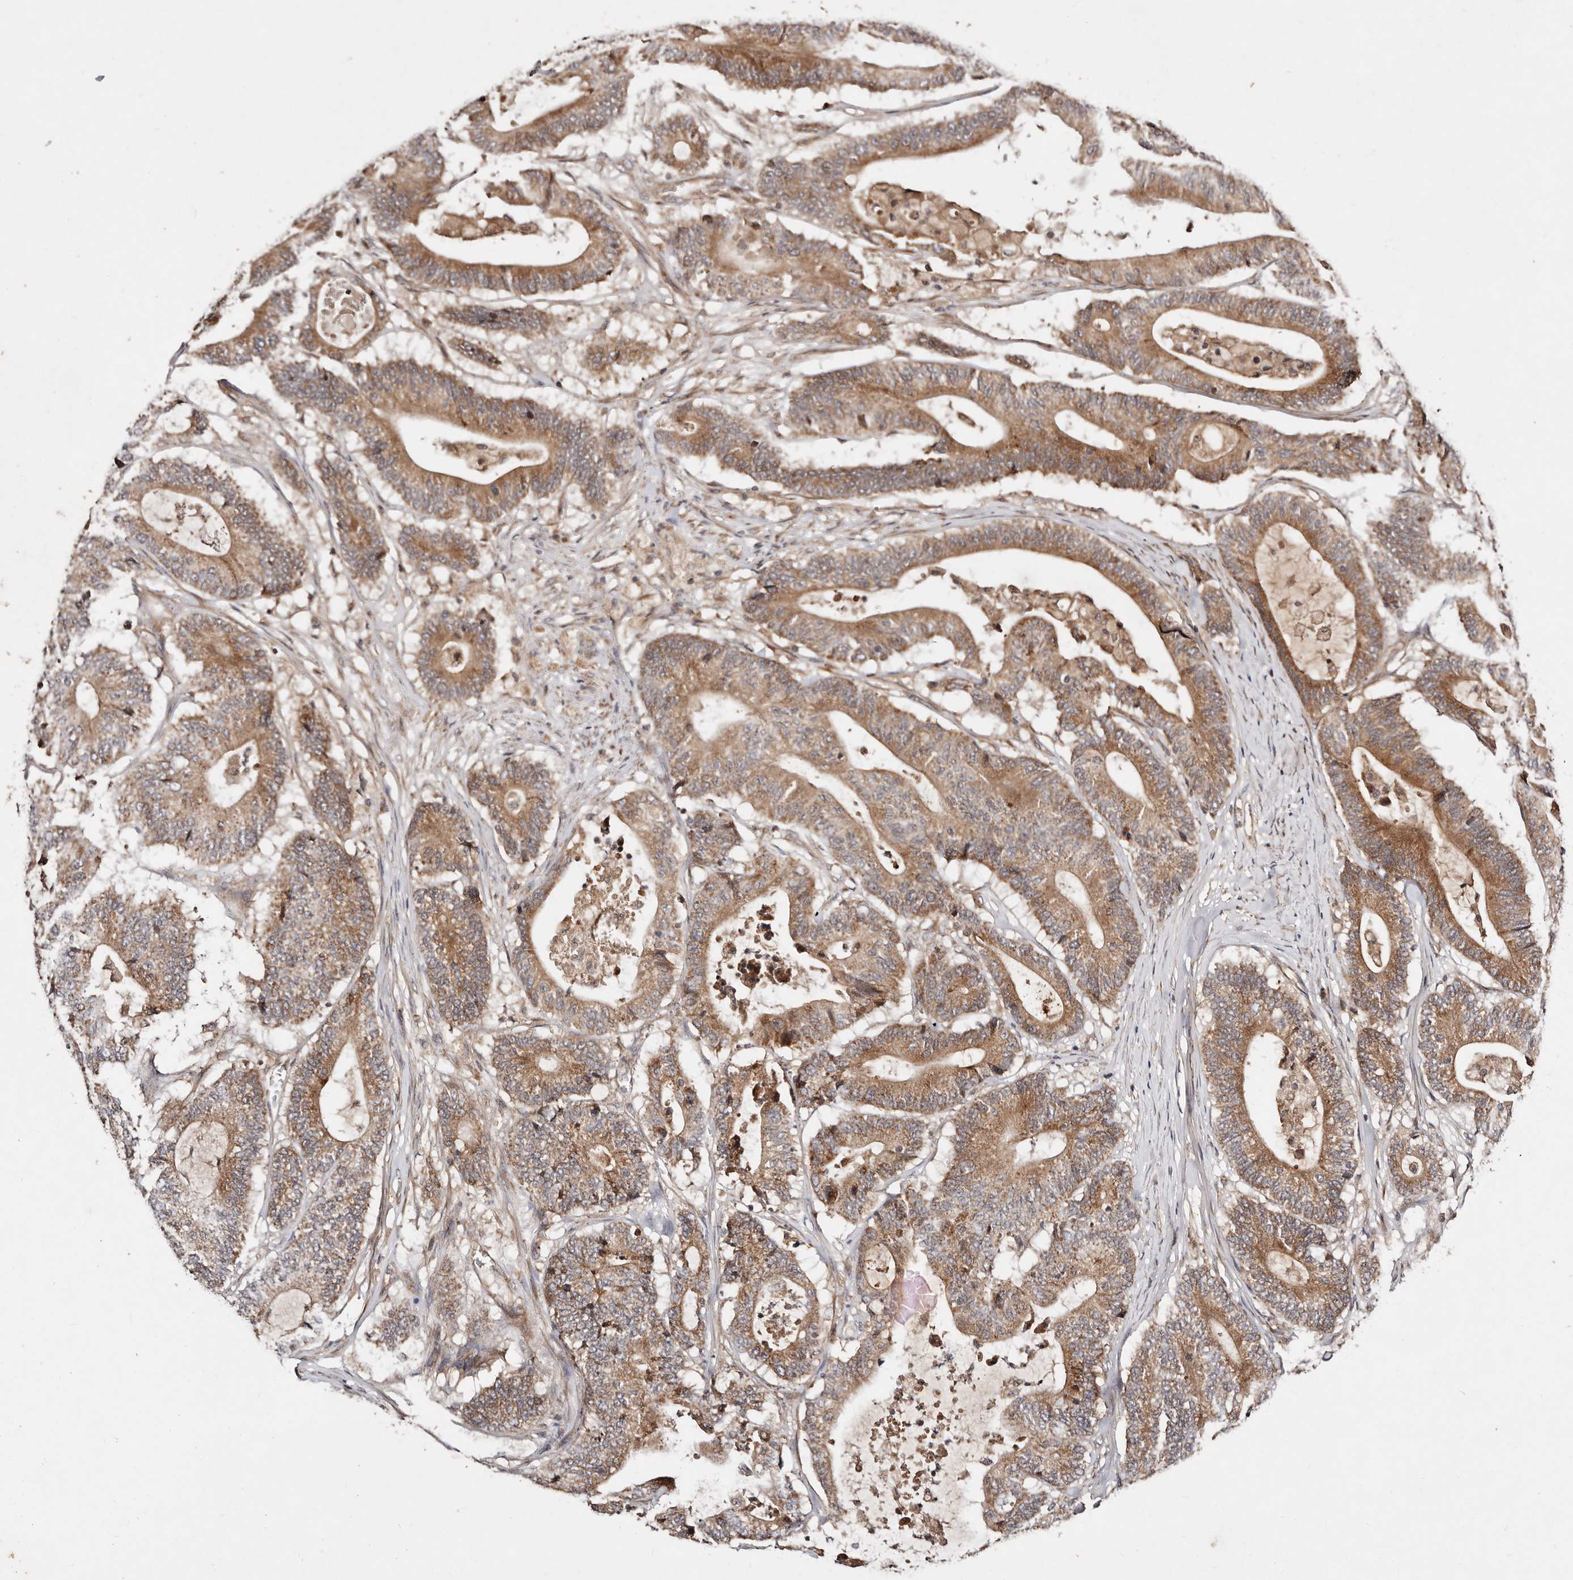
{"staining": {"intensity": "moderate", "quantity": ">75%", "location": "cytoplasmic/membranous"}, "tissue": "colorectal cancer", "cell_type": "Tumor cells", "image_type": "cancer", "snomed": [{"axis": "morphology", "description": "Adenocarcinoma, NOS"}, {"axis": "topography", "description": "Colon"}], "caption": "Adenocarcinoma (colorectal) stained with DAB (3,3'-diaminobenzidine) immunohistochemistry (IHC) demonstrates medium levels of moderate cytoplasmic/membranous expression in about >75% of tumor cells. The protein is stained brown, and the nuclei are stained in blue (DAB IHC with brightfield microscopy, high magnification).", "gene": "DENND11", "patient": {"sex": "female", "age": 84}}